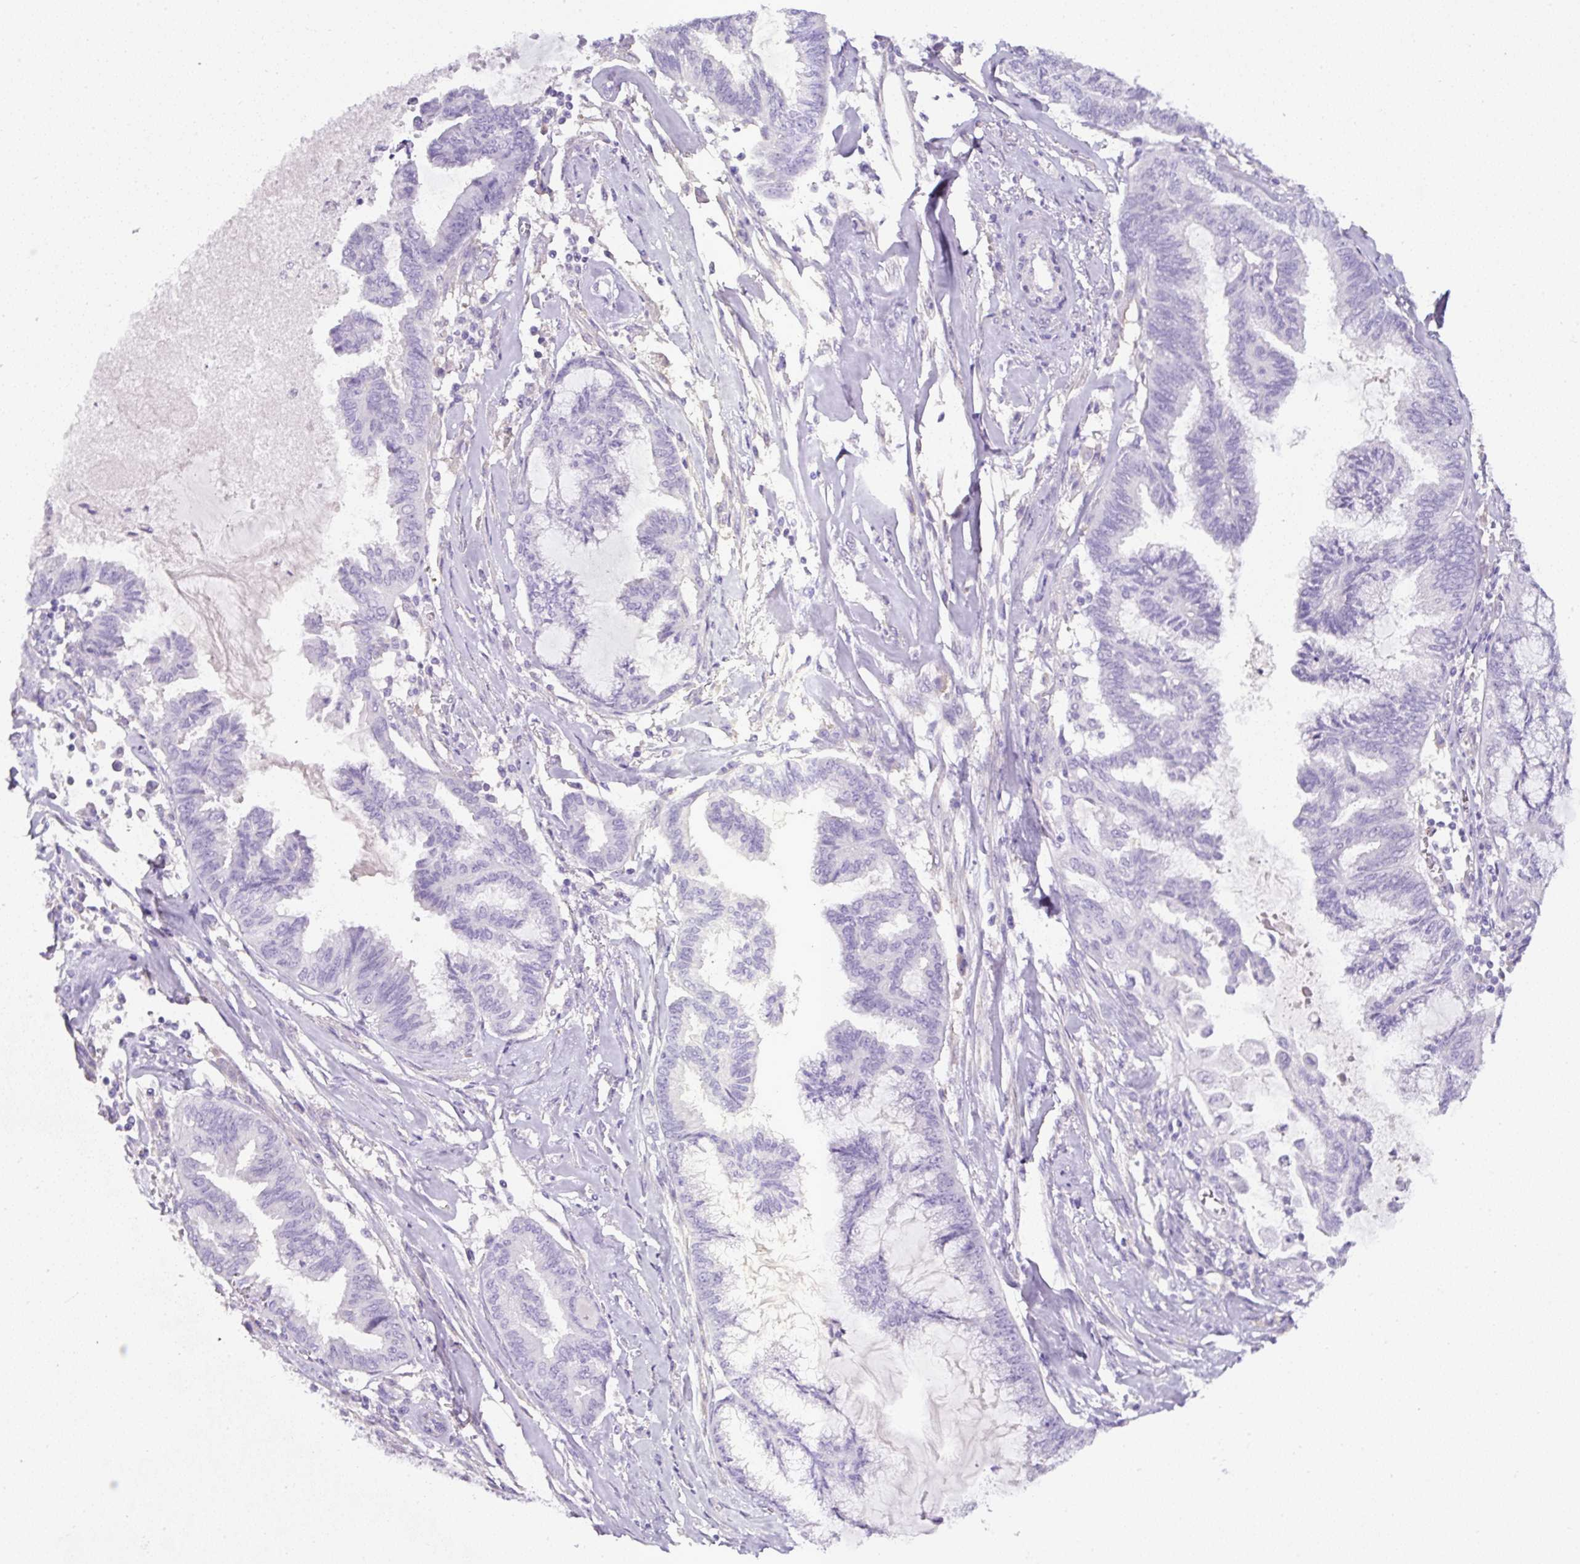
{"staining": {"intensity": "negative", "quantity": "none", "location": "none"}, "tissue": "endometrial cancer", "cell_type": "Tumor cells", "image_type": "cancer", "snomed": [{"axis": "morphology", "description": "Adenocarcinoma, NOS"}, {"axis": "topography", "description": "Endometrium"}], "caption": "Image shows no protein staining in tumor cells of adenocarcinoma (endometrial) tissue.", "gene": "OR14A2", "patient": {"sex": "female", "age": 86}}